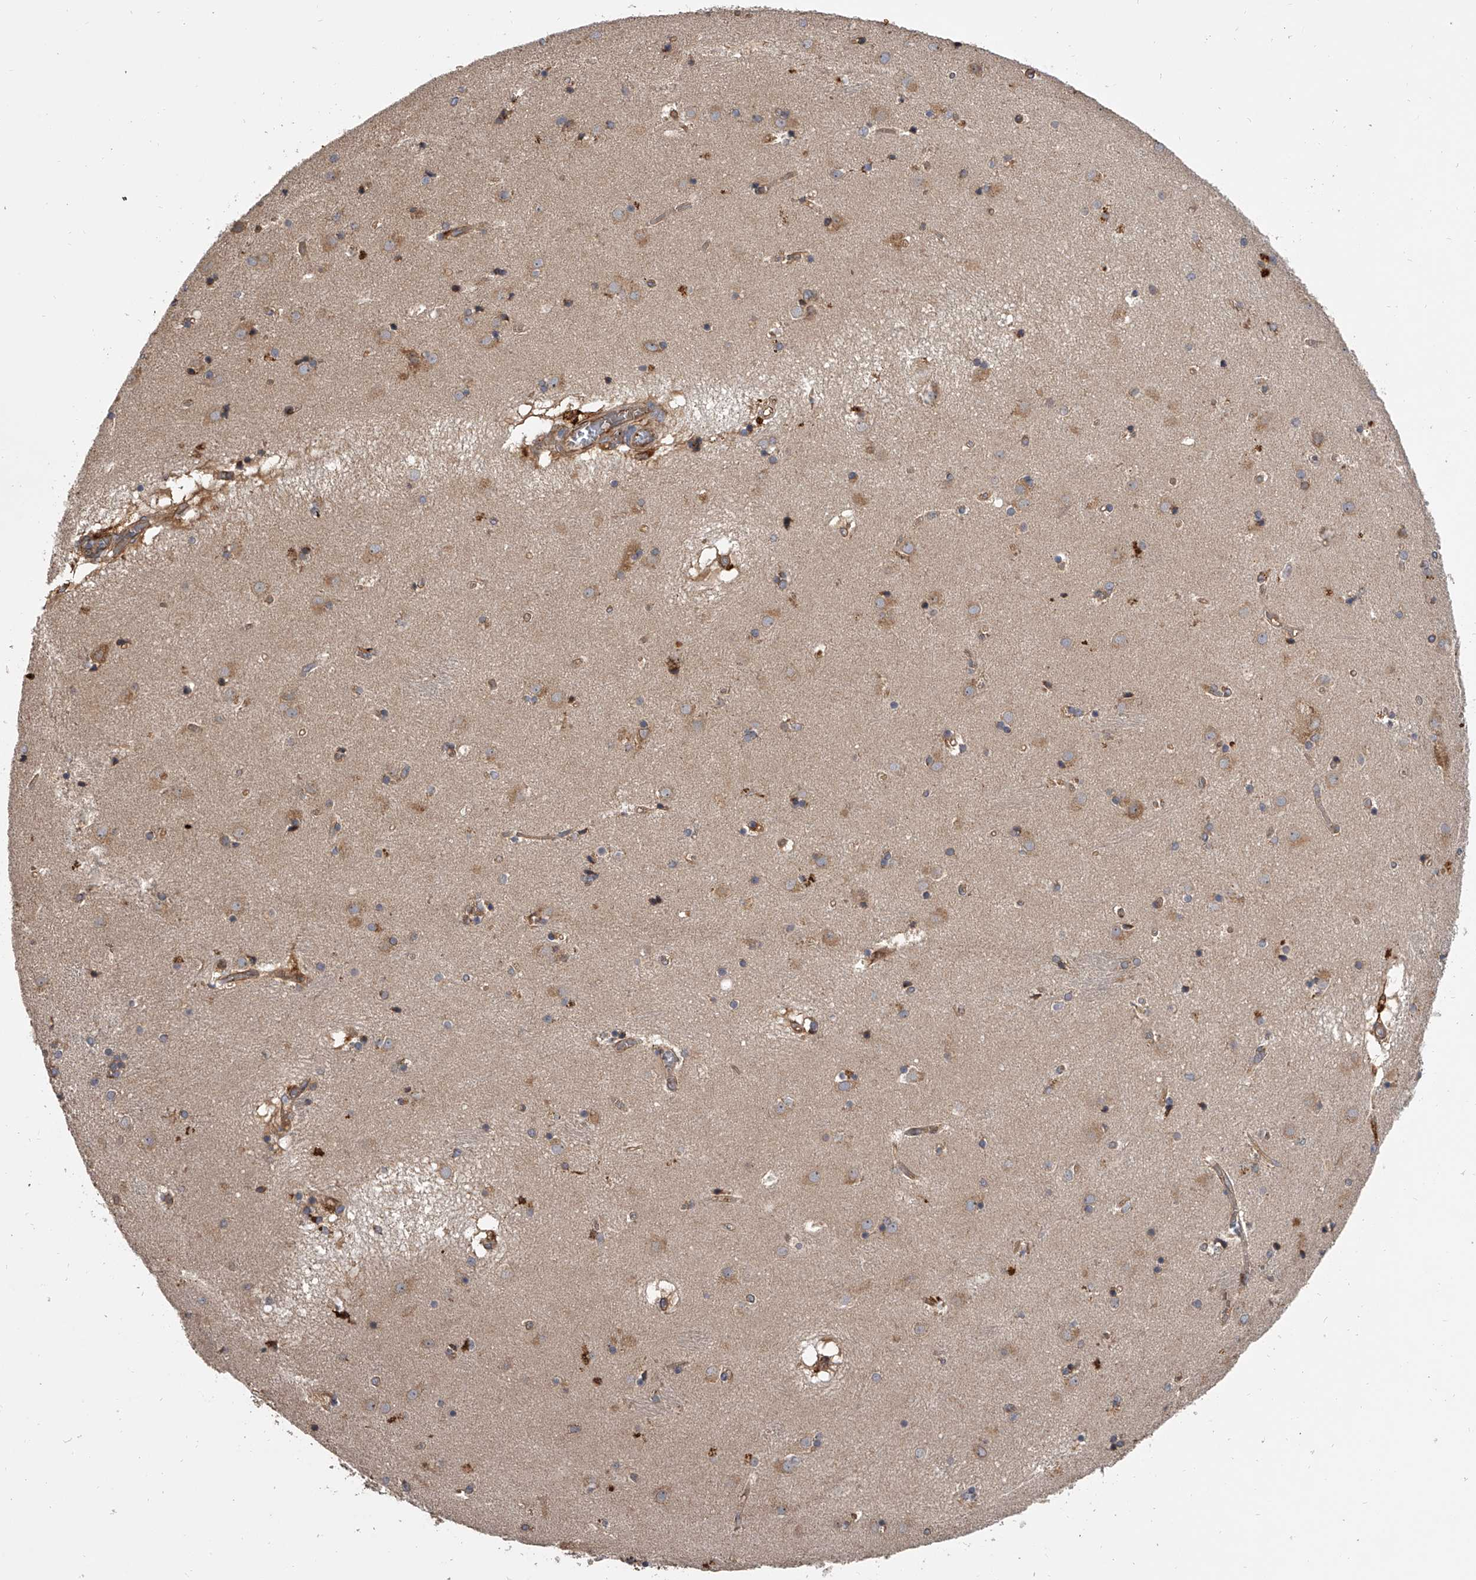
{"staining": {"intensity": "weak", "quantity": "25%-75%", "location": "cytoplasmic/membranous"}, "tissue": "caudate", "cell_type": "Glial cells", "image_type": "normal", "snomed": [{"axis": "morphology", "description": "Normal tissue, NOS"}, {"axis": "topography", "description": "Lateral ventricle wall"}], "caption": "Weak cytoplasmic/membranous protein expression is appreciated in about 25%-75% of glial cells in caudate.", "gene": "EXOC4", "patient": {"sex": "male", "age": 70}}